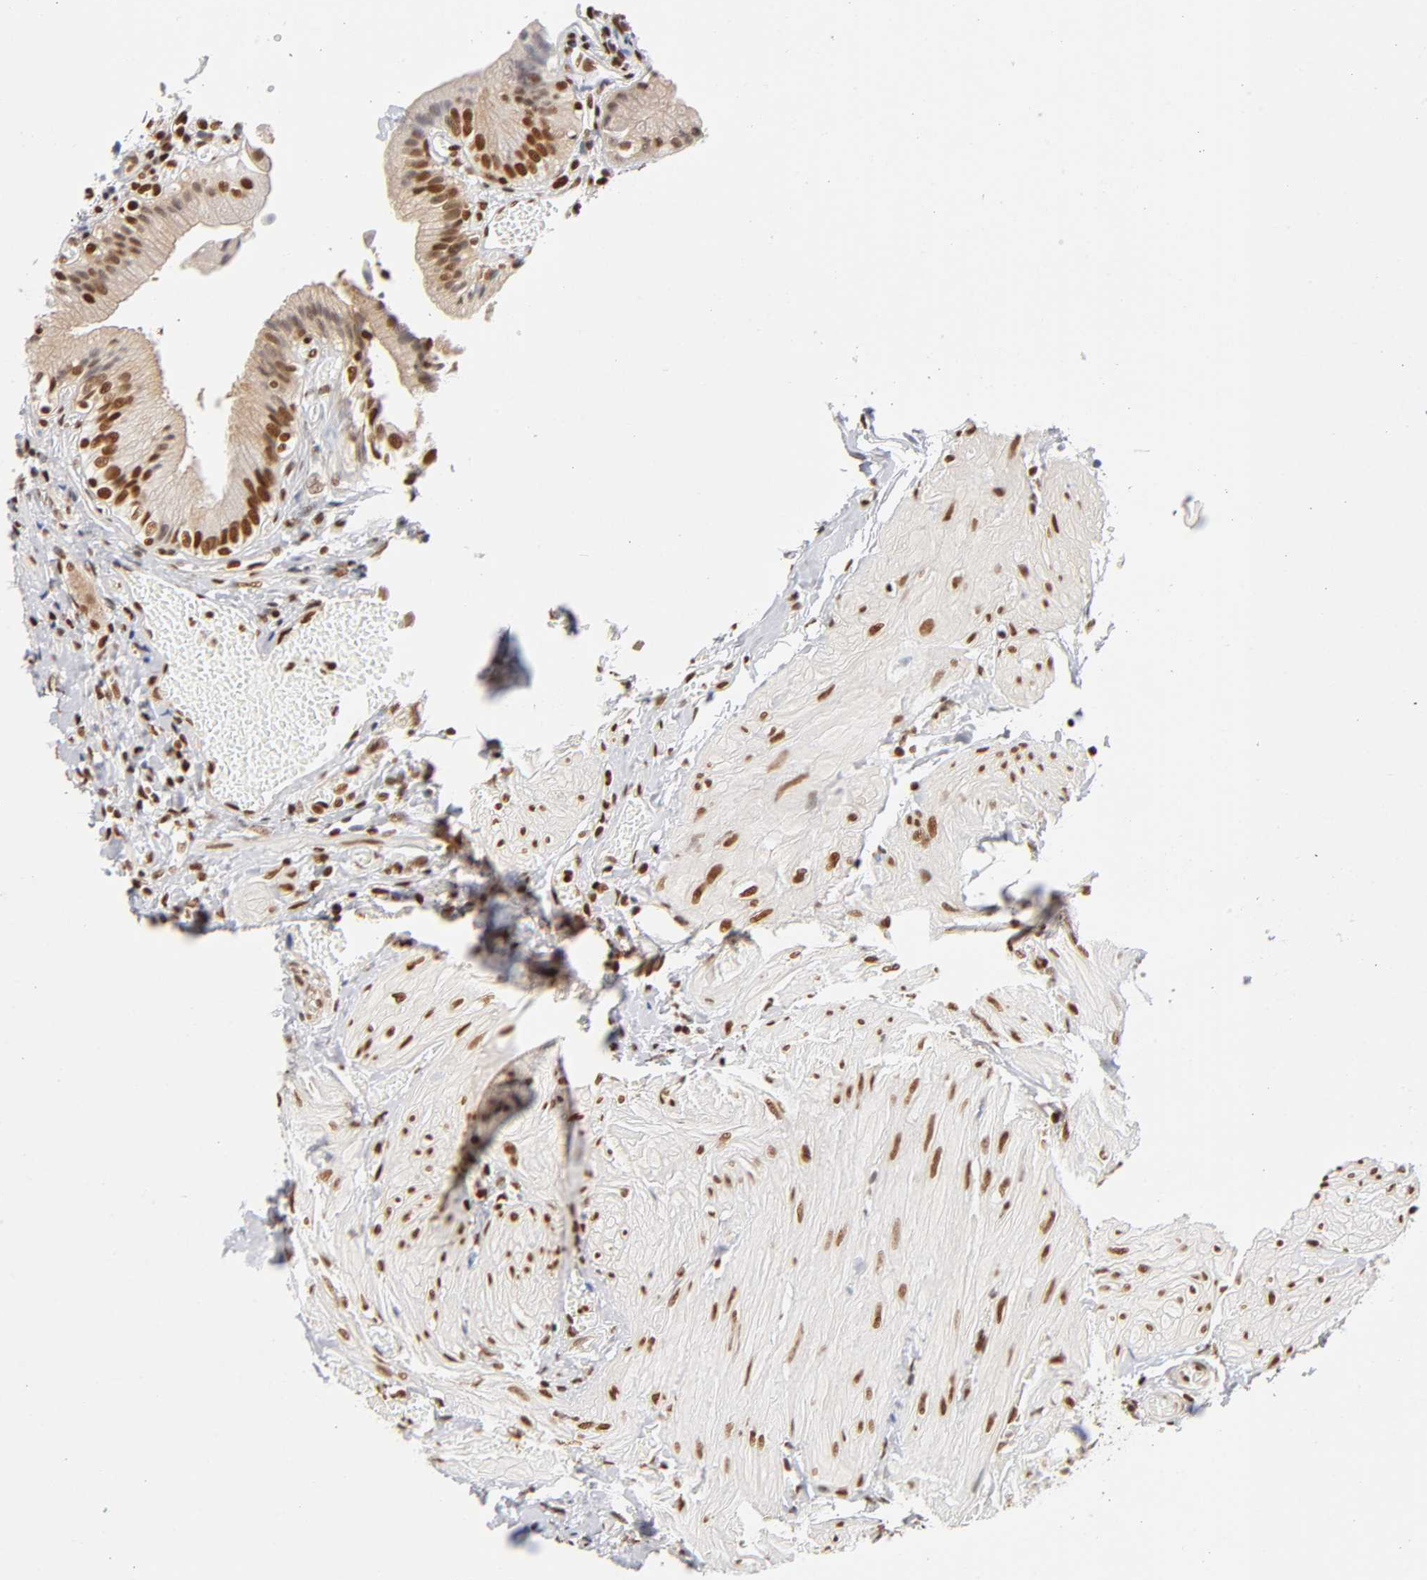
{"staining": {"intensity": "strong", "quantity": ">75%", "location": "nuclear"}, "tissue": "gallbladder", "cell_type": "Glandular cells", "image_type": "normal", "snomed": [{"axis": "morphology", "description": "Normal tissue, NOS"}, {"axis": "topography", "description": "Gallbladder"}], "caption": "Protein expression analysis of benign human gallbladder reveals strong nuclear staining in about >75% of glandular cells. The staining was performed using DAB (3,3'-diaminobenzidine) to visualize the protein expression in brown, while the nuclei were stained in blue with hematoxylin (Magnification: 20x).", "gene": "ILKAP", "patient": {"sex": "male", "age": 65}}